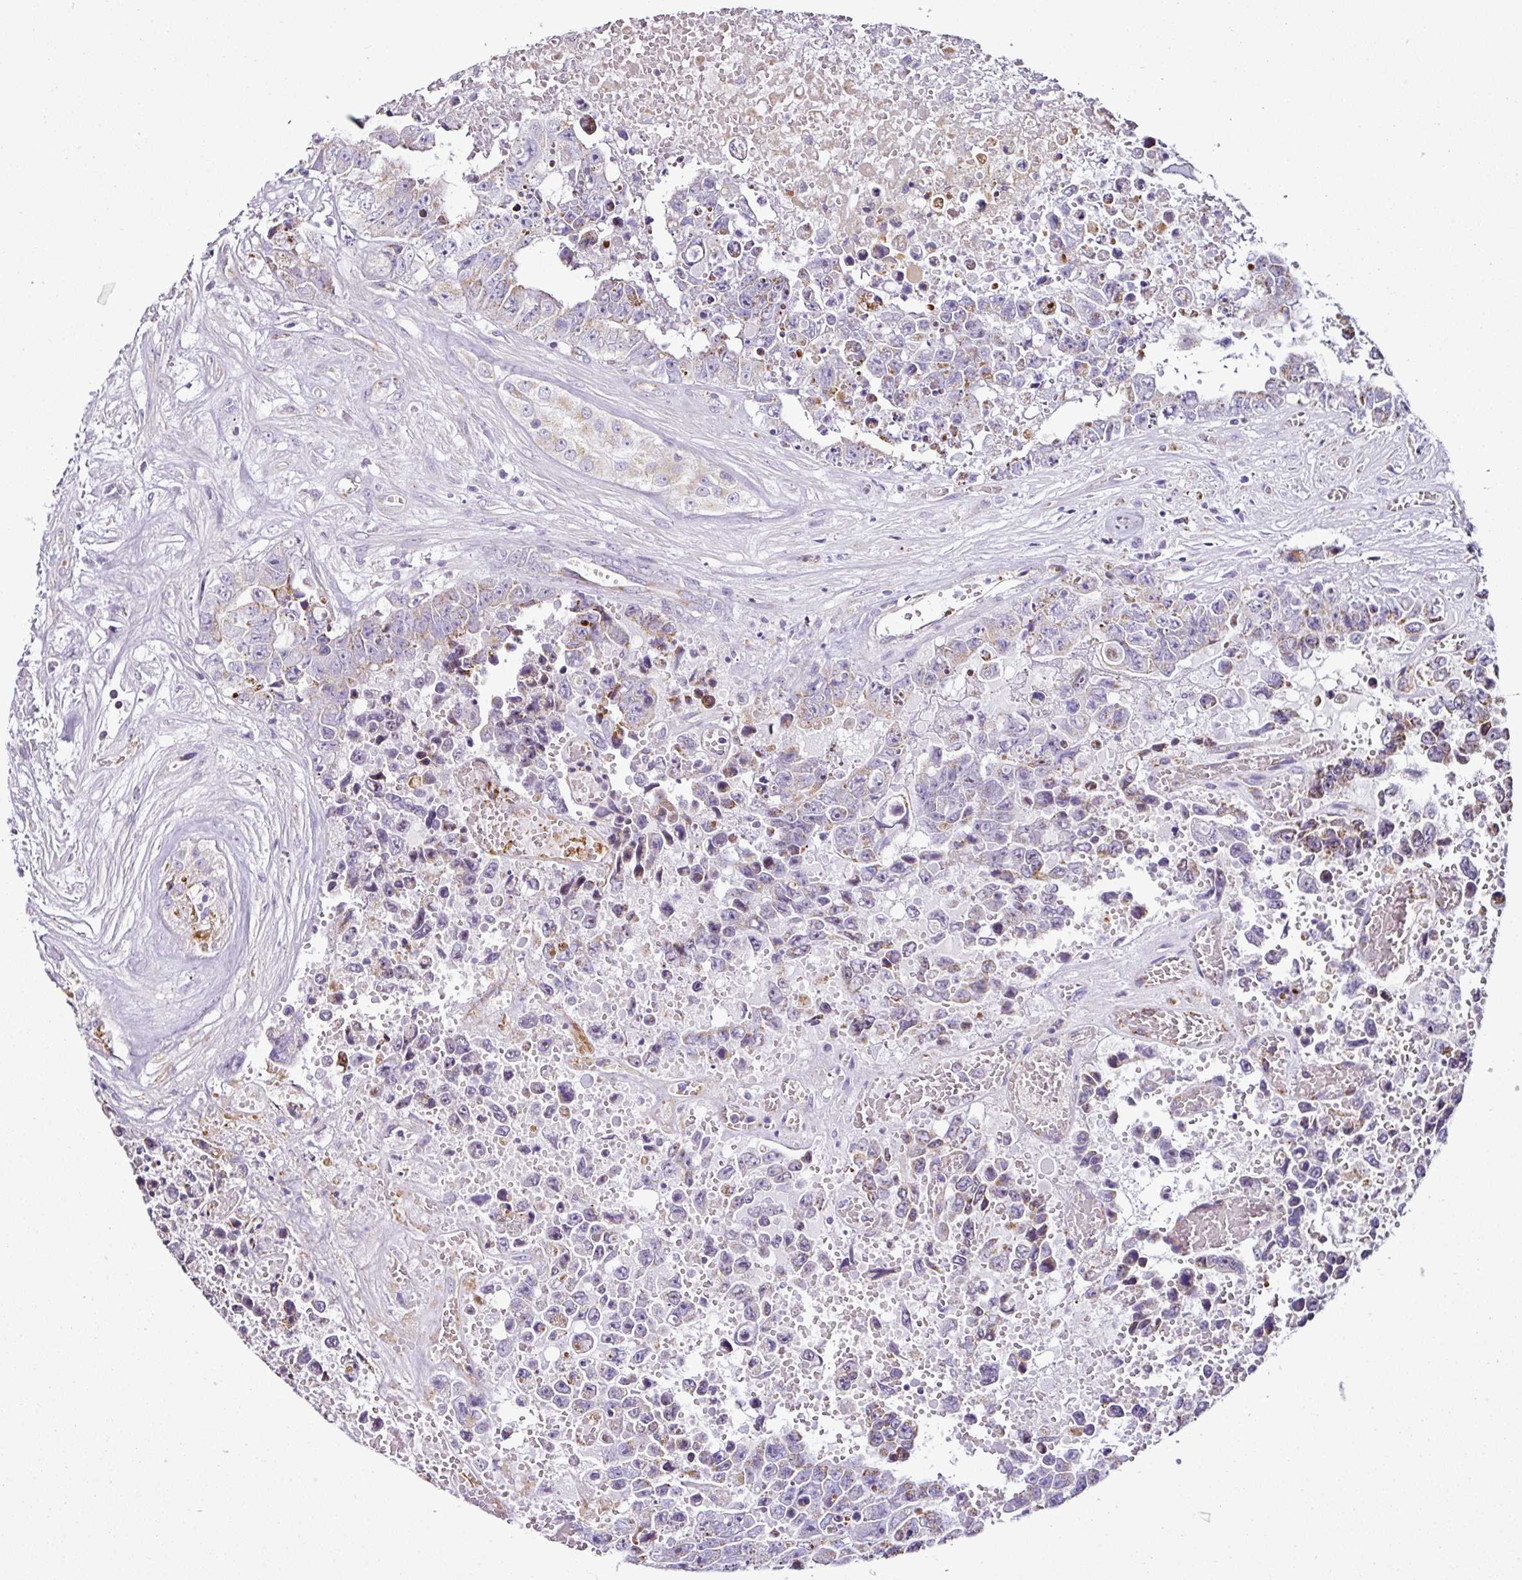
{"staining": {"intensity": "weak", "quantity": "<25%", "location": "cytoplasmic/membranous"}, "tissue": "testis cancer", "cell_type": "Tumor cells", "image_type": "cancer", "snomed": [{"axis": "morphology", "description": "Normal tissue, NOS"}, {"axis": "morphology", "description": "Carcinoma, Embryonal, NOS"}, {"axis": "topography", "description": "Testis"}, {"axis": "topography", "description": "Epididymis"}], "caption": "This is an IHC histopathology image of human embryonal carcinoma (testis). There is no staining in tumor cells.", "gene": "DPAGT1", "patient": {"sex": "male", "age": 25}}